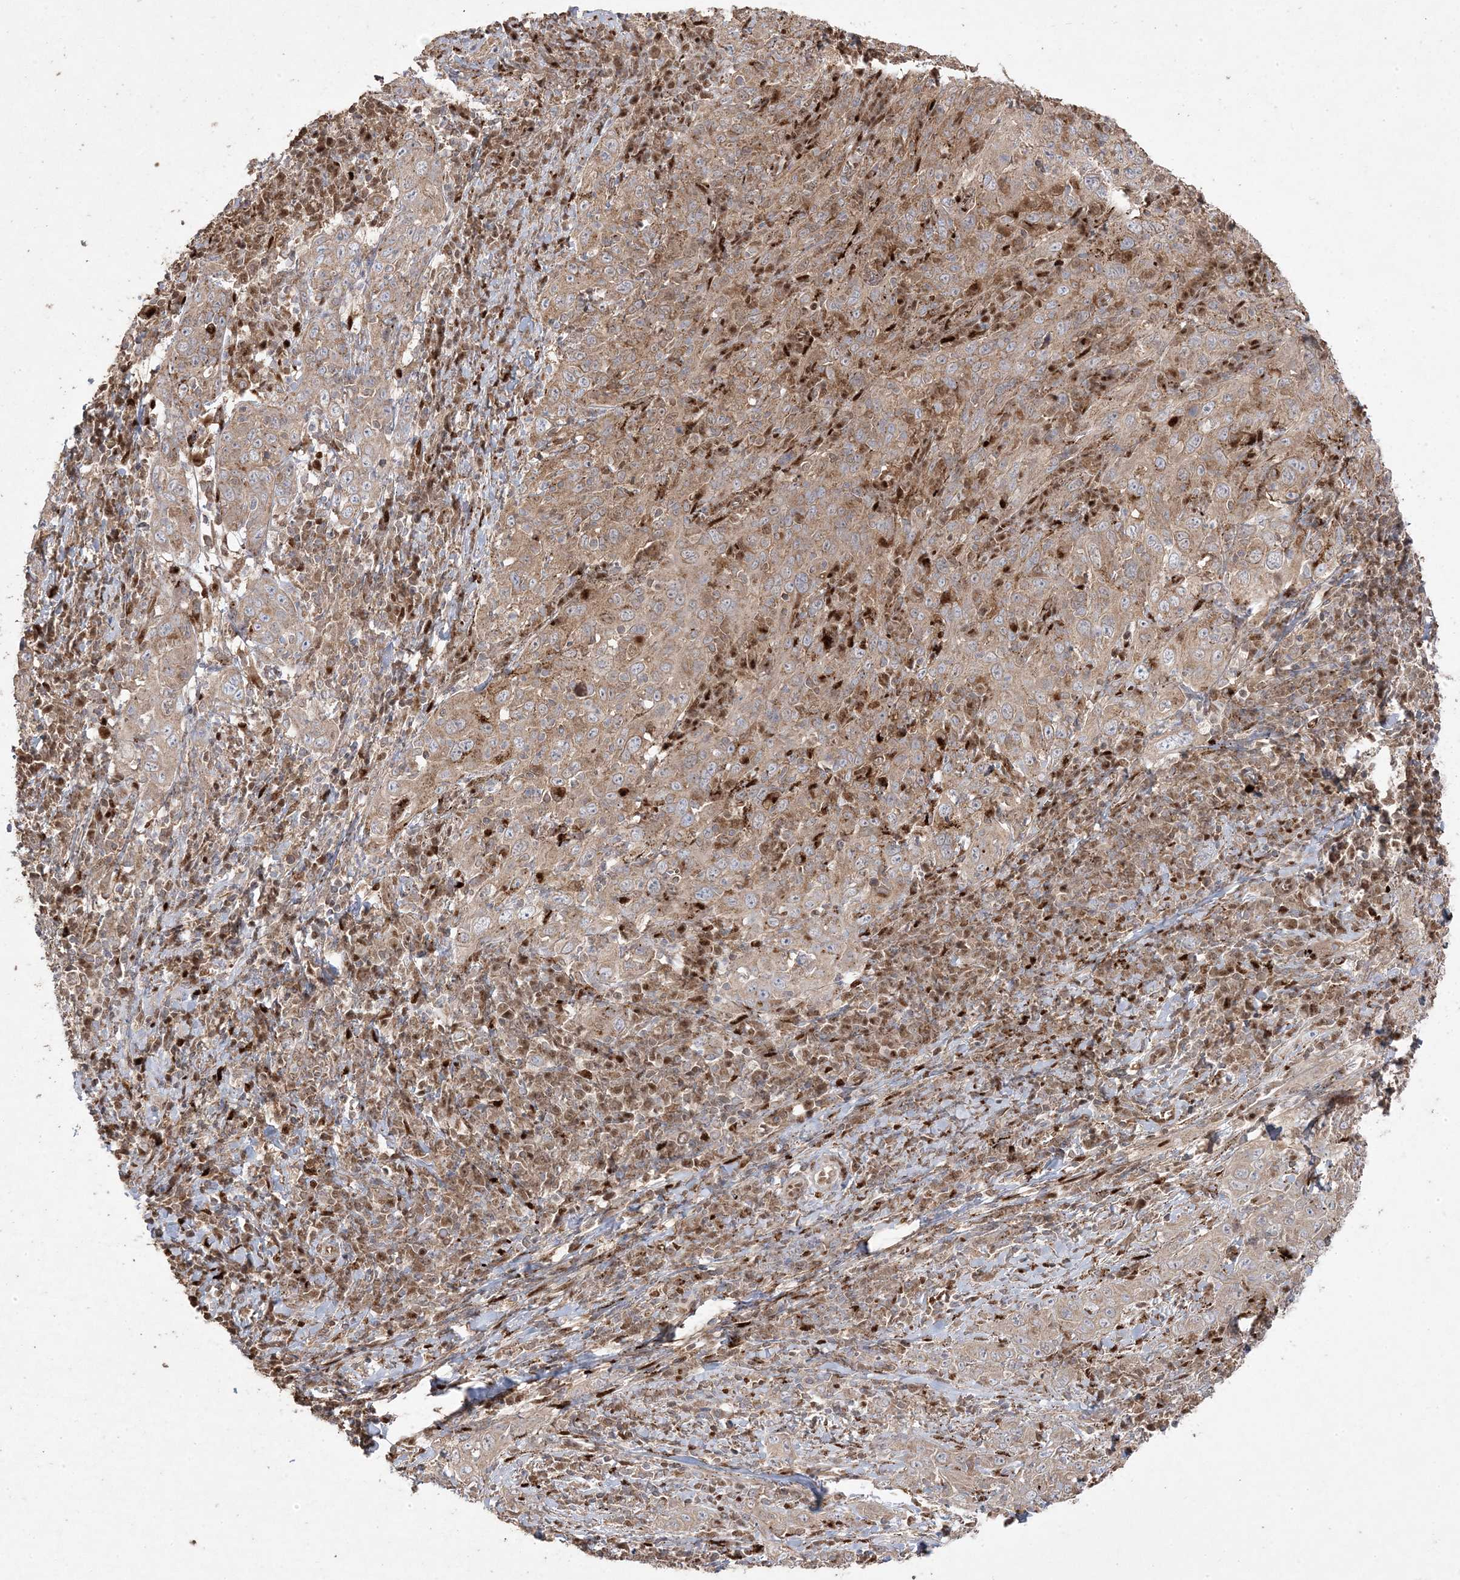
{"staining": {"intensity": "moderate", "quantity": ">75%", "location": "cytoplasmic/membranous"}, "tissue": "cervical cancer", "cell_type": "Tumor cells", "image_type": "cancer", "snomed": [{"axis": "morphology", "description": "Squamous cell carcinoma, NOS"}, {"axis": "topography", "description": "Cervix"}], "caption": "Protein expression analysis of squamous cell carcinoma (cervical) displays moderate cytoplasmic/membranous positivity in about >75% of tumor cells.", "gene": "PPOX", "patient": {"sex": "female", "age": 46}}